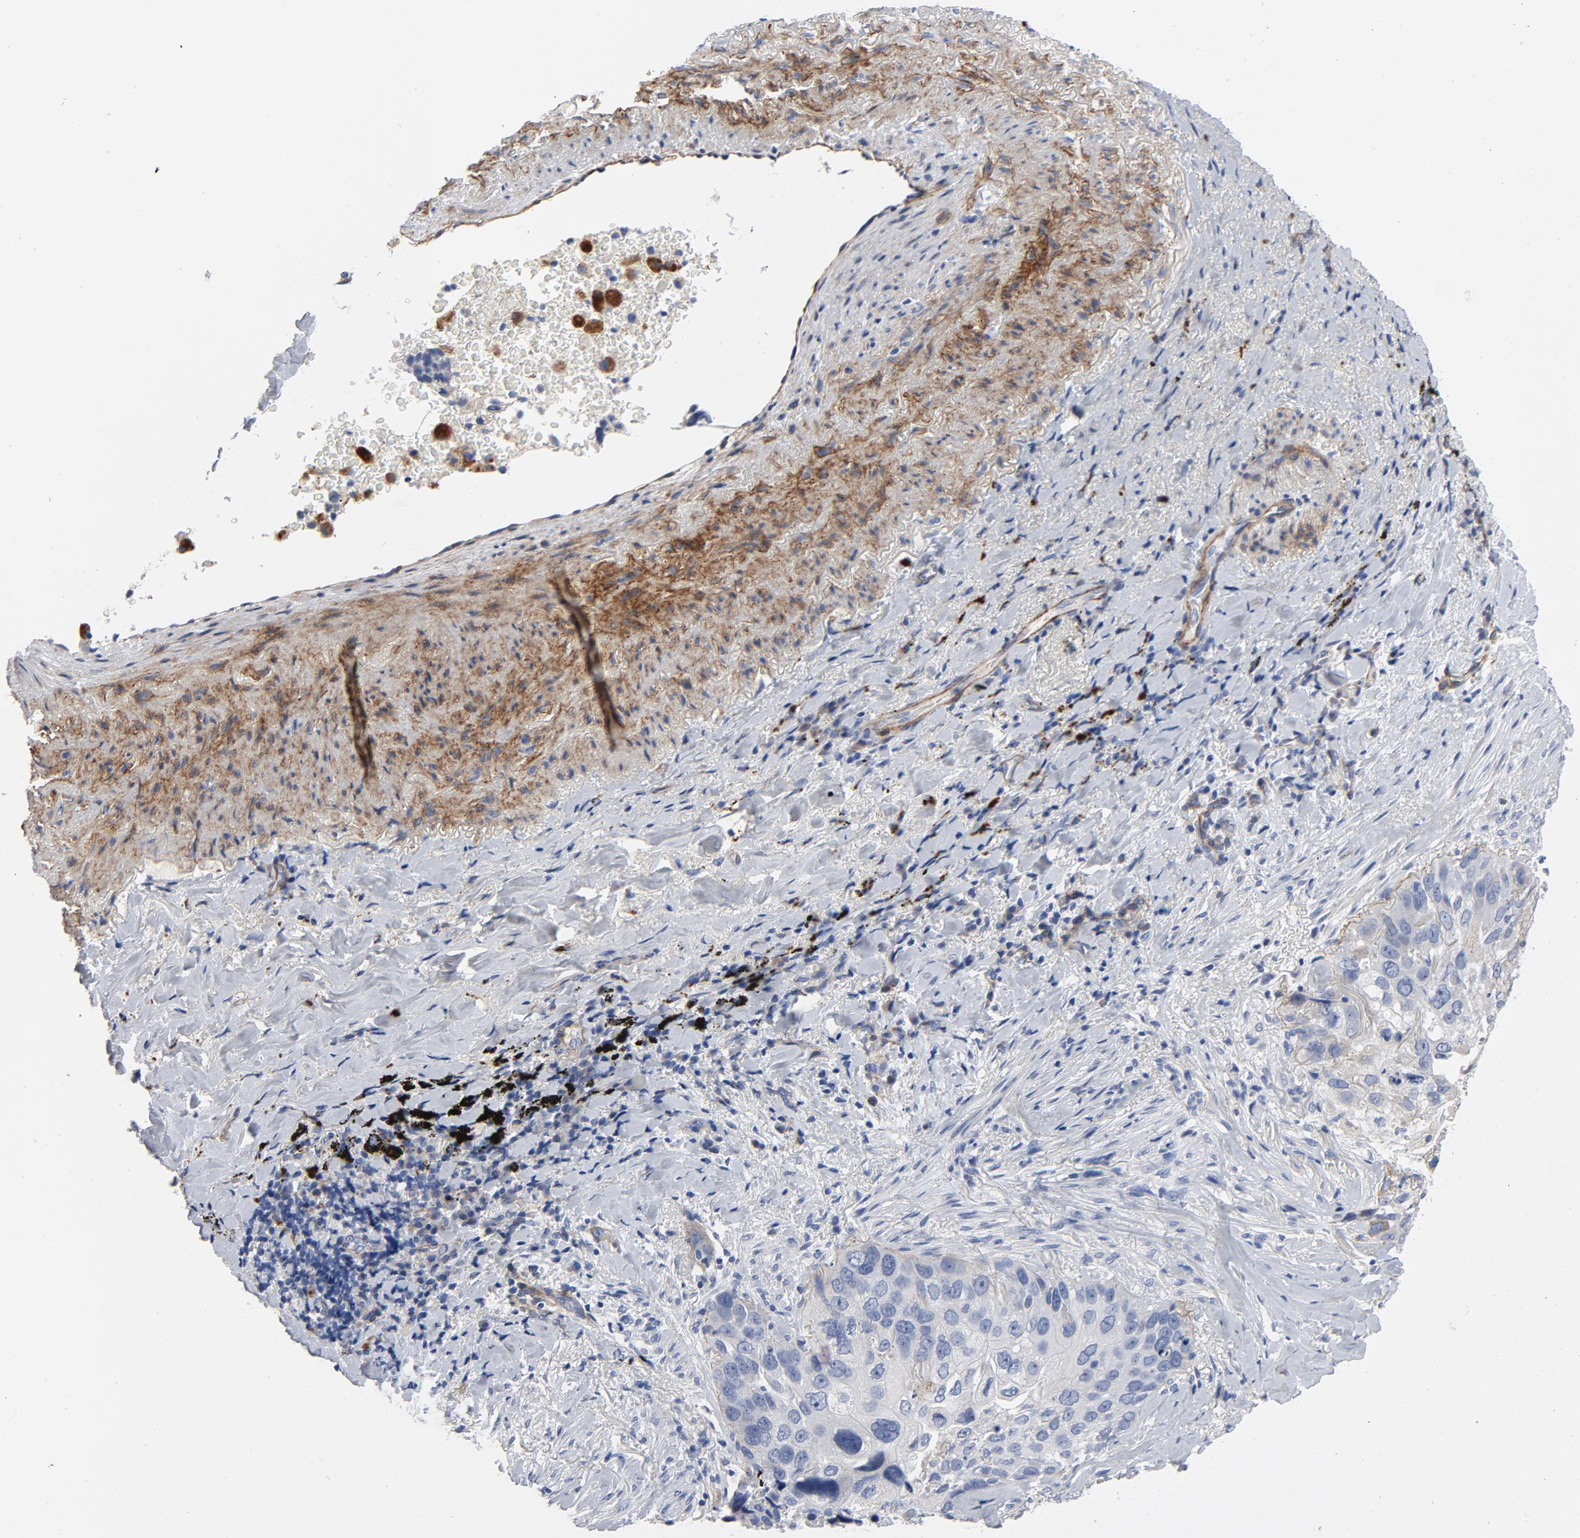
{"staining": {"intensity": "negative", "quantity": "none", "location": "none"}, "tissue": "lung cancer", "cell_type": "Tumor cells", "image_type": "cancer", "snomed": [{"axis": "morphology", "description": "Squamous cell carcinoma, NOS"}, {"axis": "topography", "description": "Lung"}], "caption": "Photomicrograph shows no significant protein positivity in tumor cells of lung cancer (squamous cell carcinoma). (DAB immunohistochemistry (IHC), high magnification).", "gene": "LAMC1", "patient": {"sex": "male", "age": 54}}